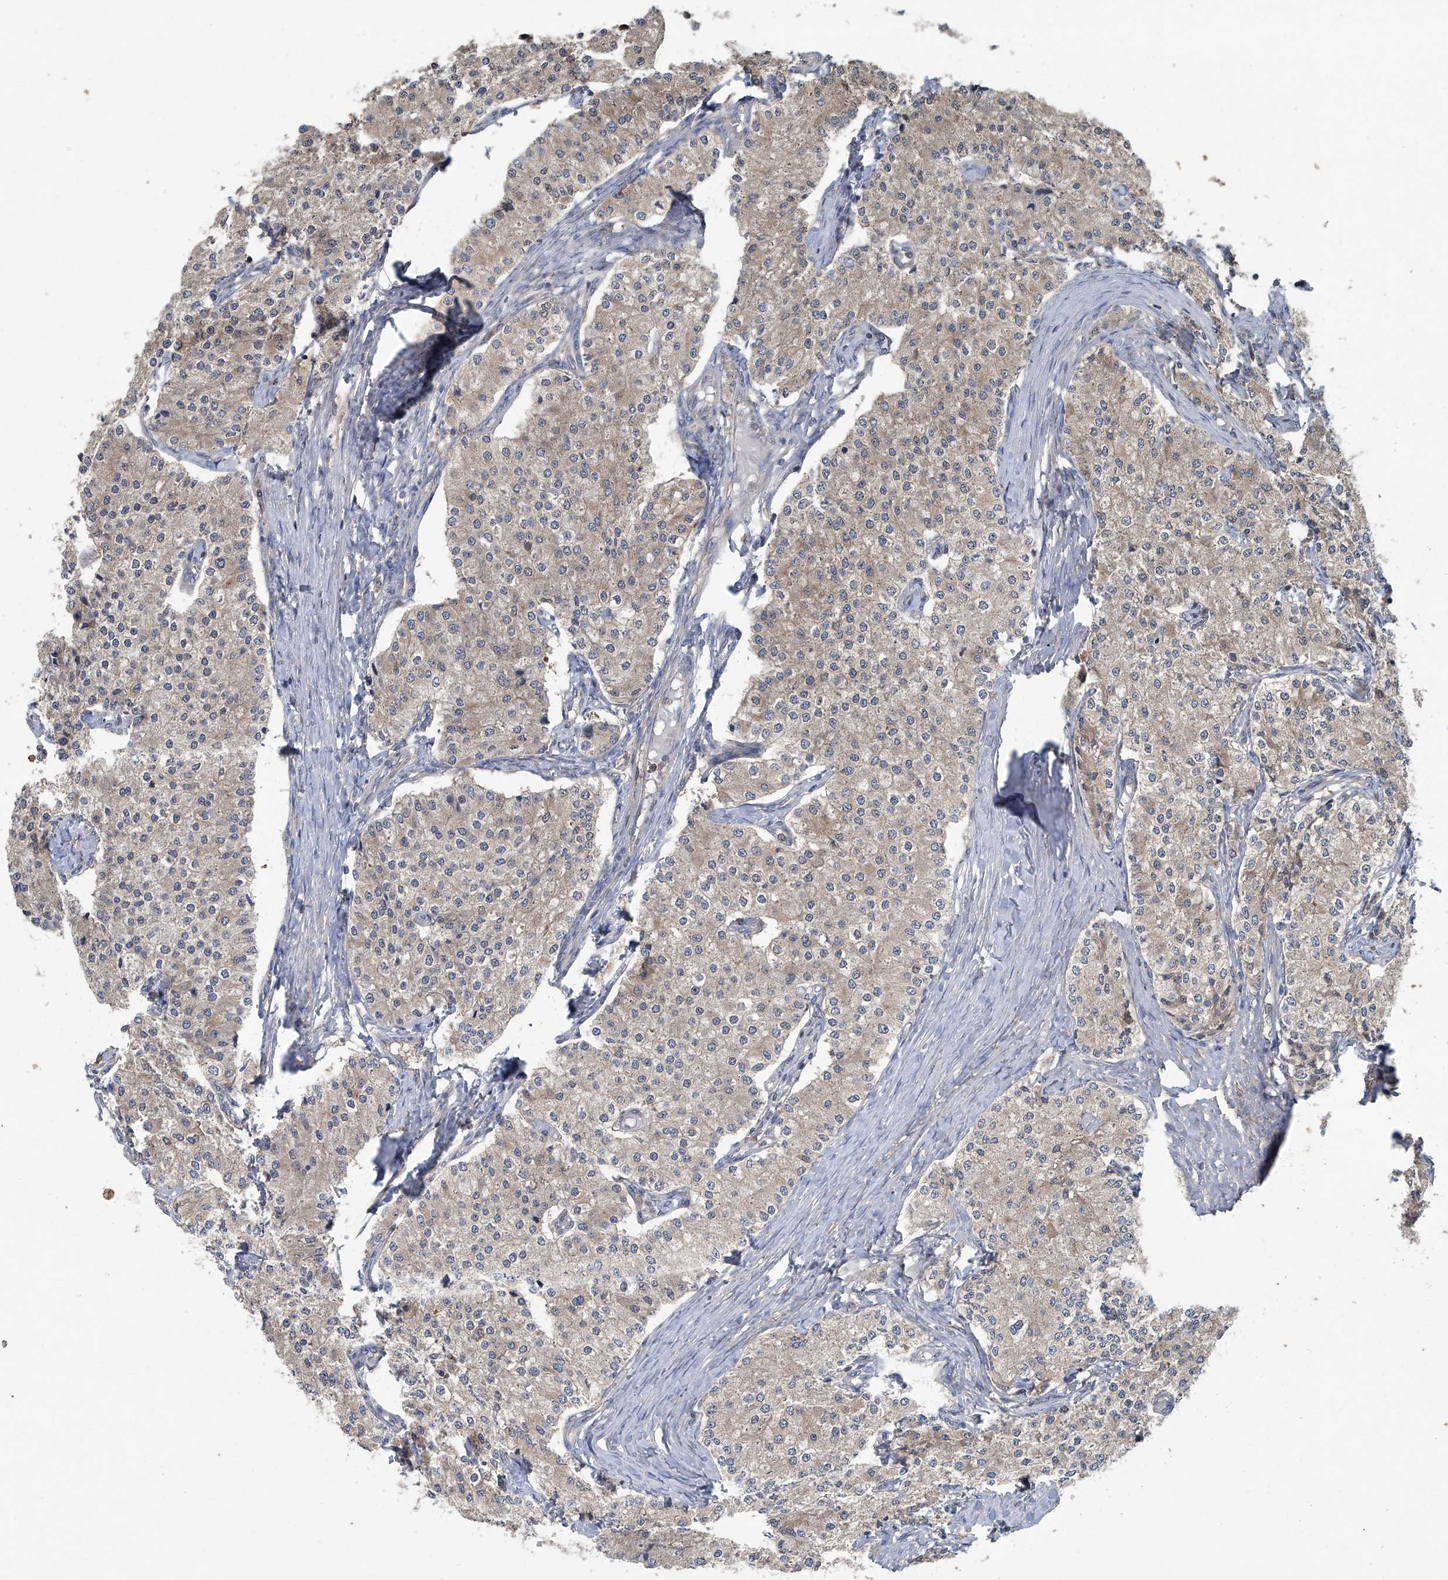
{"staining": {"intensity": "weak", "quantity": ">75%", "location": "cytoplasmic/membranous"}, "tissue": "carcinoid", "cell_type": "Tumor cells", "image_type": "cancer", "snomed": [{"axis": "morphology", "description": "Carcinoid, malignant, NOS"}, {"axis": "topography", "description": "Colon"}], "caption": "Carcinoid tissue exhibits weak cytoplasmic/membranous positivity in approximately >75% of tumor cells (DAB IHC with brightfield microscopy, high magnification).", "gene": "ANKRD34A", "patient": {"sex": "female", "age": 52}}